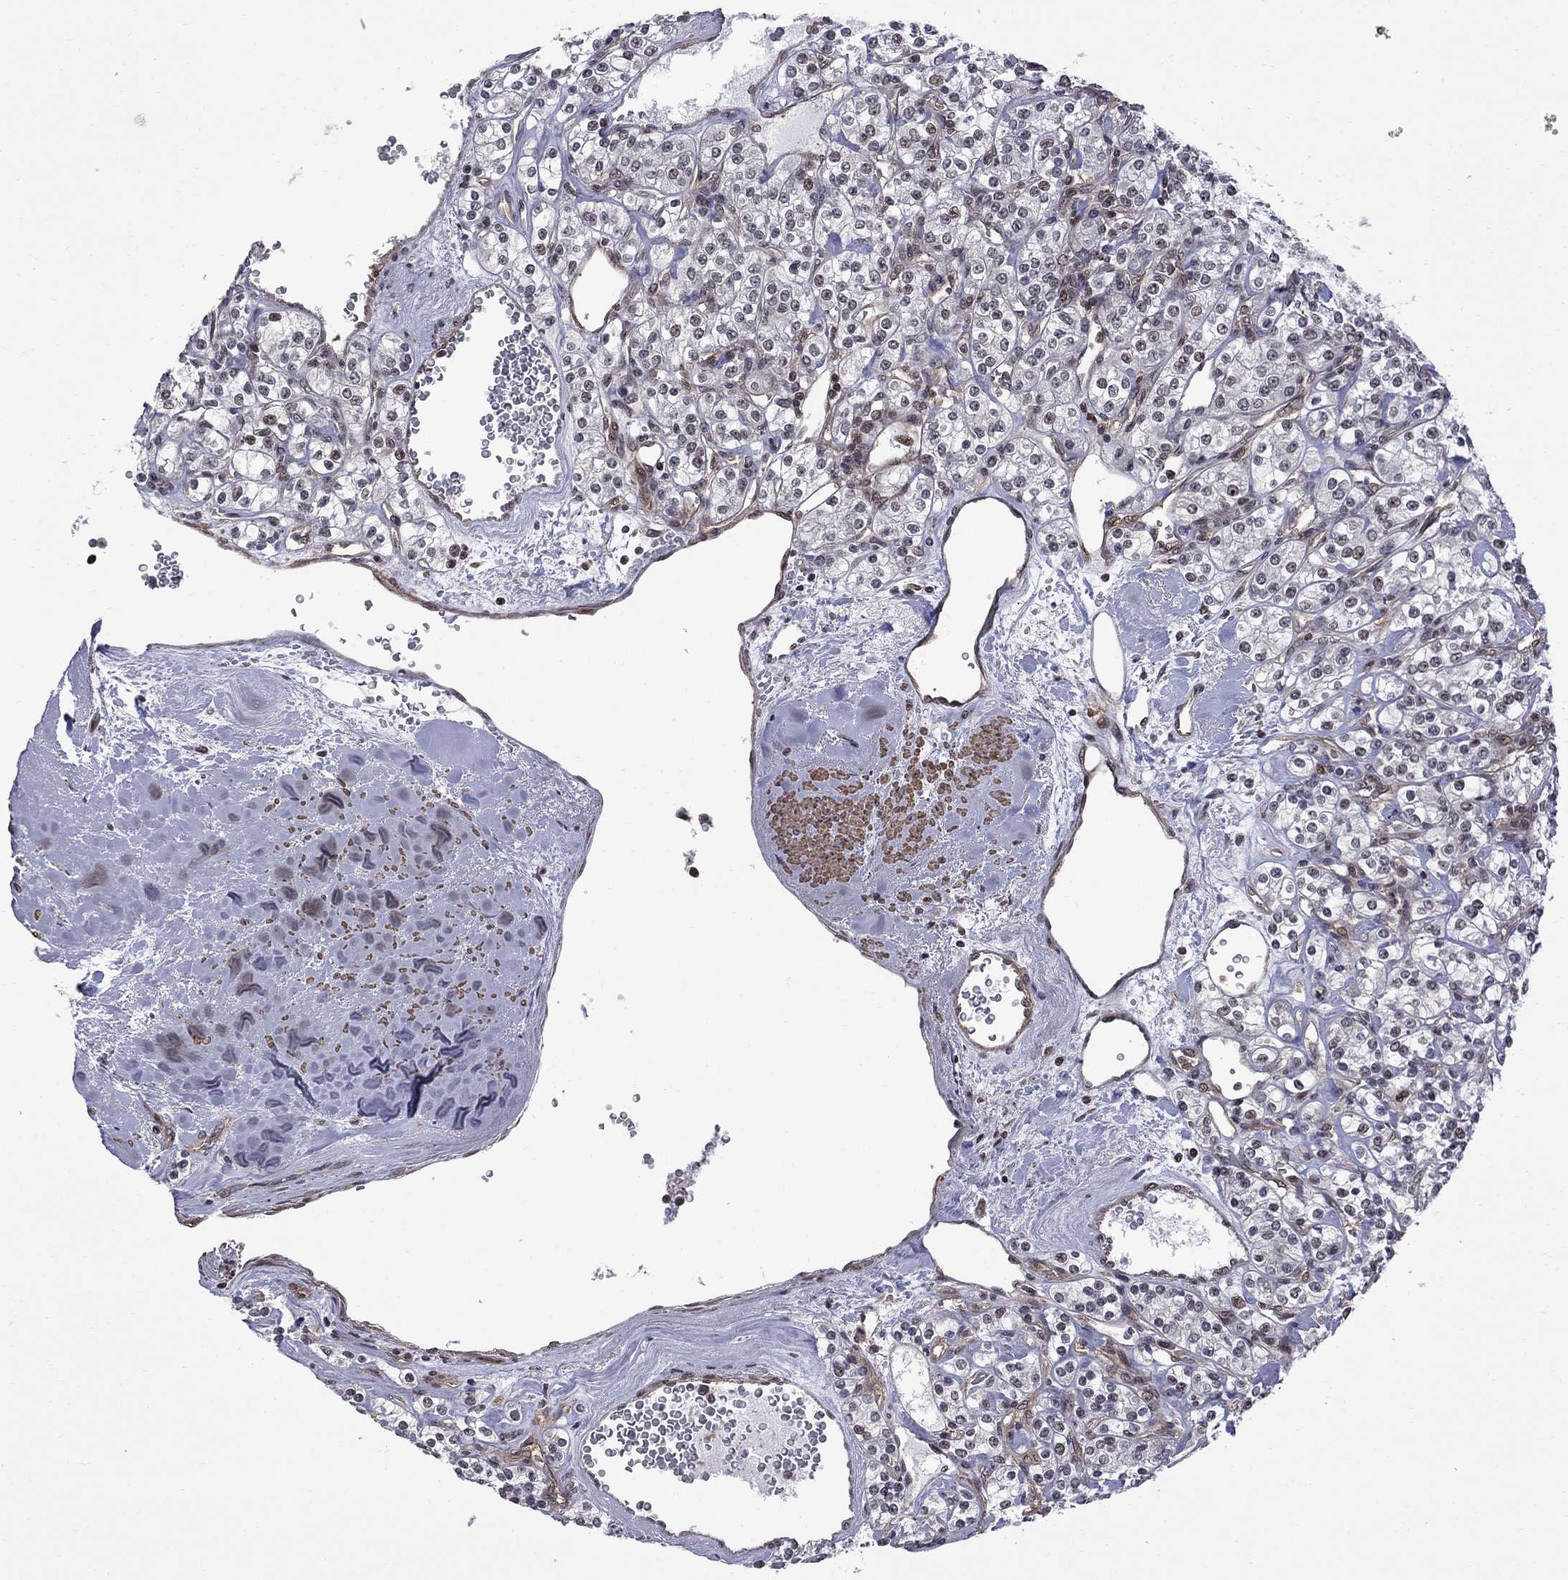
{"staining": {"intensity": "negative", "quantity": "none", "location": "none"}, "tissue": "renal cancer", "cell_type": "Tumor cells", "image_type": "cancer", "snomed": [{"axis": "morphology", "description": "Adenocarcinoma, NOS"}, {"axis": "topography", "description": "Kidney"}], "caption": "Immunohistochemistry image of human renal cancer (adenocarcinoma) stained for a protein (brown), which shows no positivity in tumor cells.", "gene": "BRF1", "patient": {"sex": "male", "age": 77}}